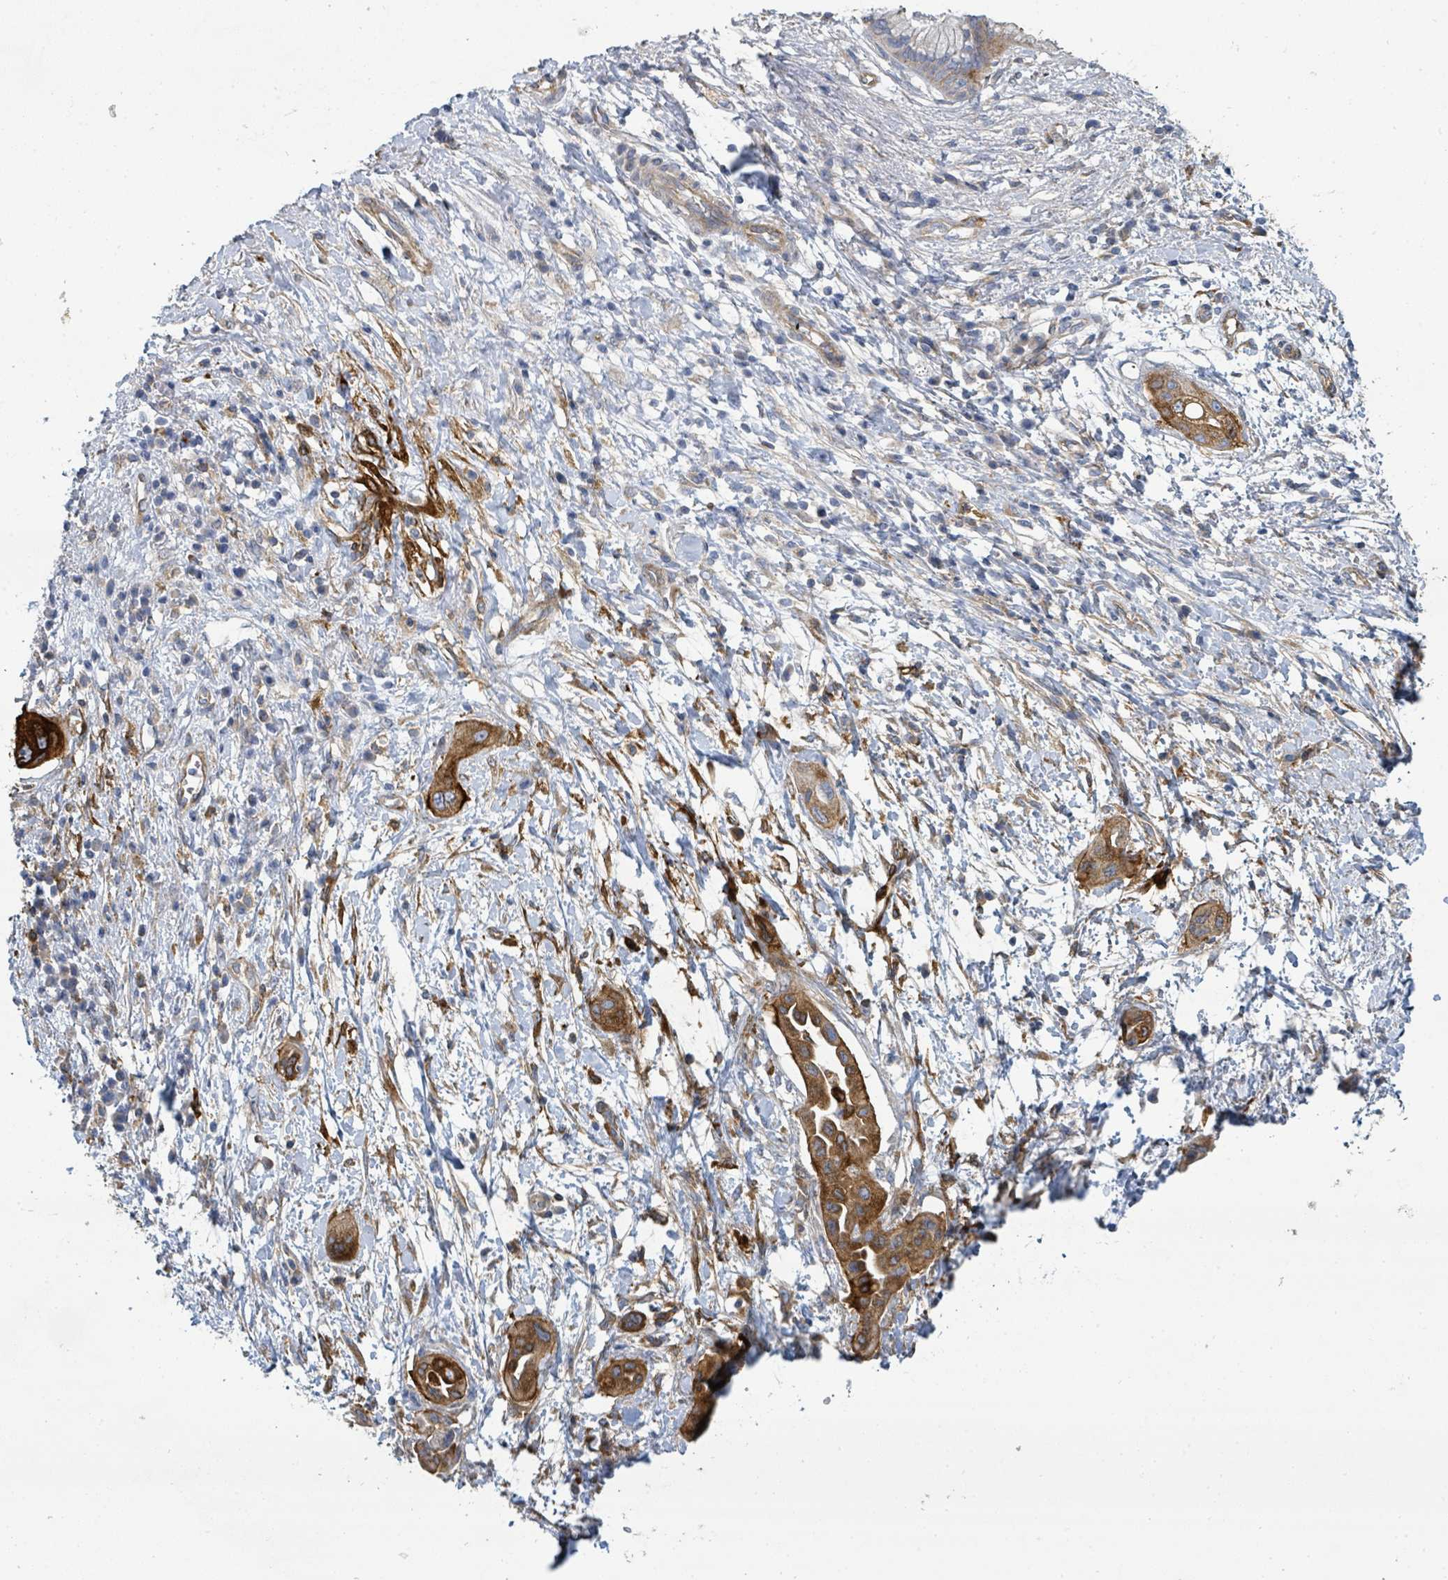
{"staining": {"intensity": "strong", "quantity": ">75%", "location": "cytoplasmic/membranous"}, "tissue": "pancreatic cancer", "cell_type": "Tumor cells", "image_type": "cancer", "snomed": [{"axis": "morphology", "description": "Adenocarcinoma, NOS"}, {"axis": "topography", "description": "Pancreas"}], "caption": "Human pancreatic cancer (adenocarcinoma) stained for a protein (brown) exhibits strong cytoplasmic/membranous positive expression in approximately >75% of tumor cells.", "gene": "IFIT1", "patient": {"sex": "male", "age": 68}}